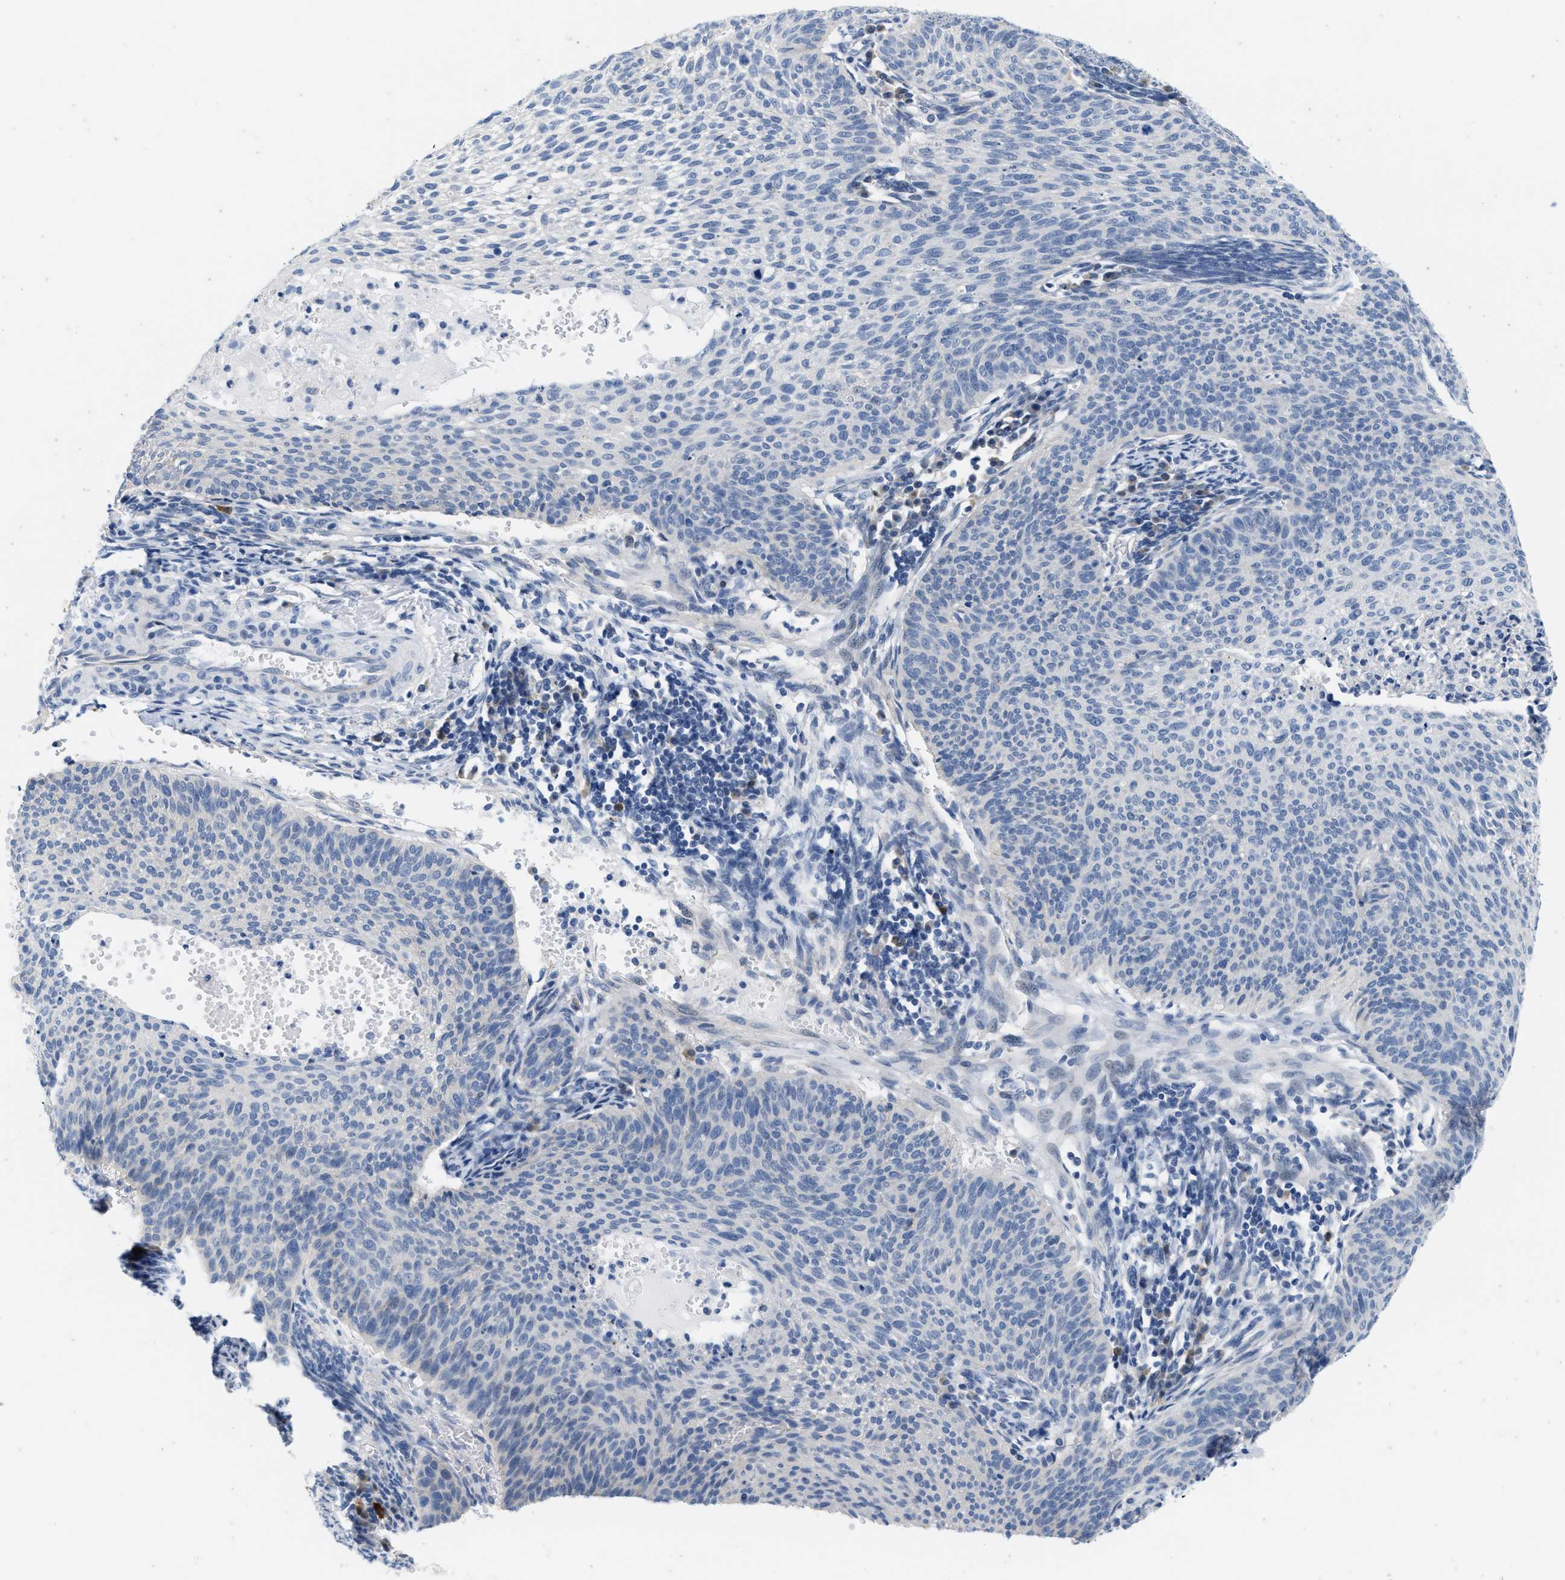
{"staining": {"intensity": "negative", "quantity": "none", "location": "none"}, "tissue": "cervical cancer", "cell_type": "Tumor cells", "image_type": "cancer", "snomed": [{"axis": "morphology", "description": "Squamous cell carcinoma, NOS"}, {"axis": "topography", "description": "Cervix"}], "caption": "Image shows no significant protein staining in tumor cells of cervical squamous cell carcinoma.", "gene": "ABCB11", "patient": {"sex": "female", "age": 70}}